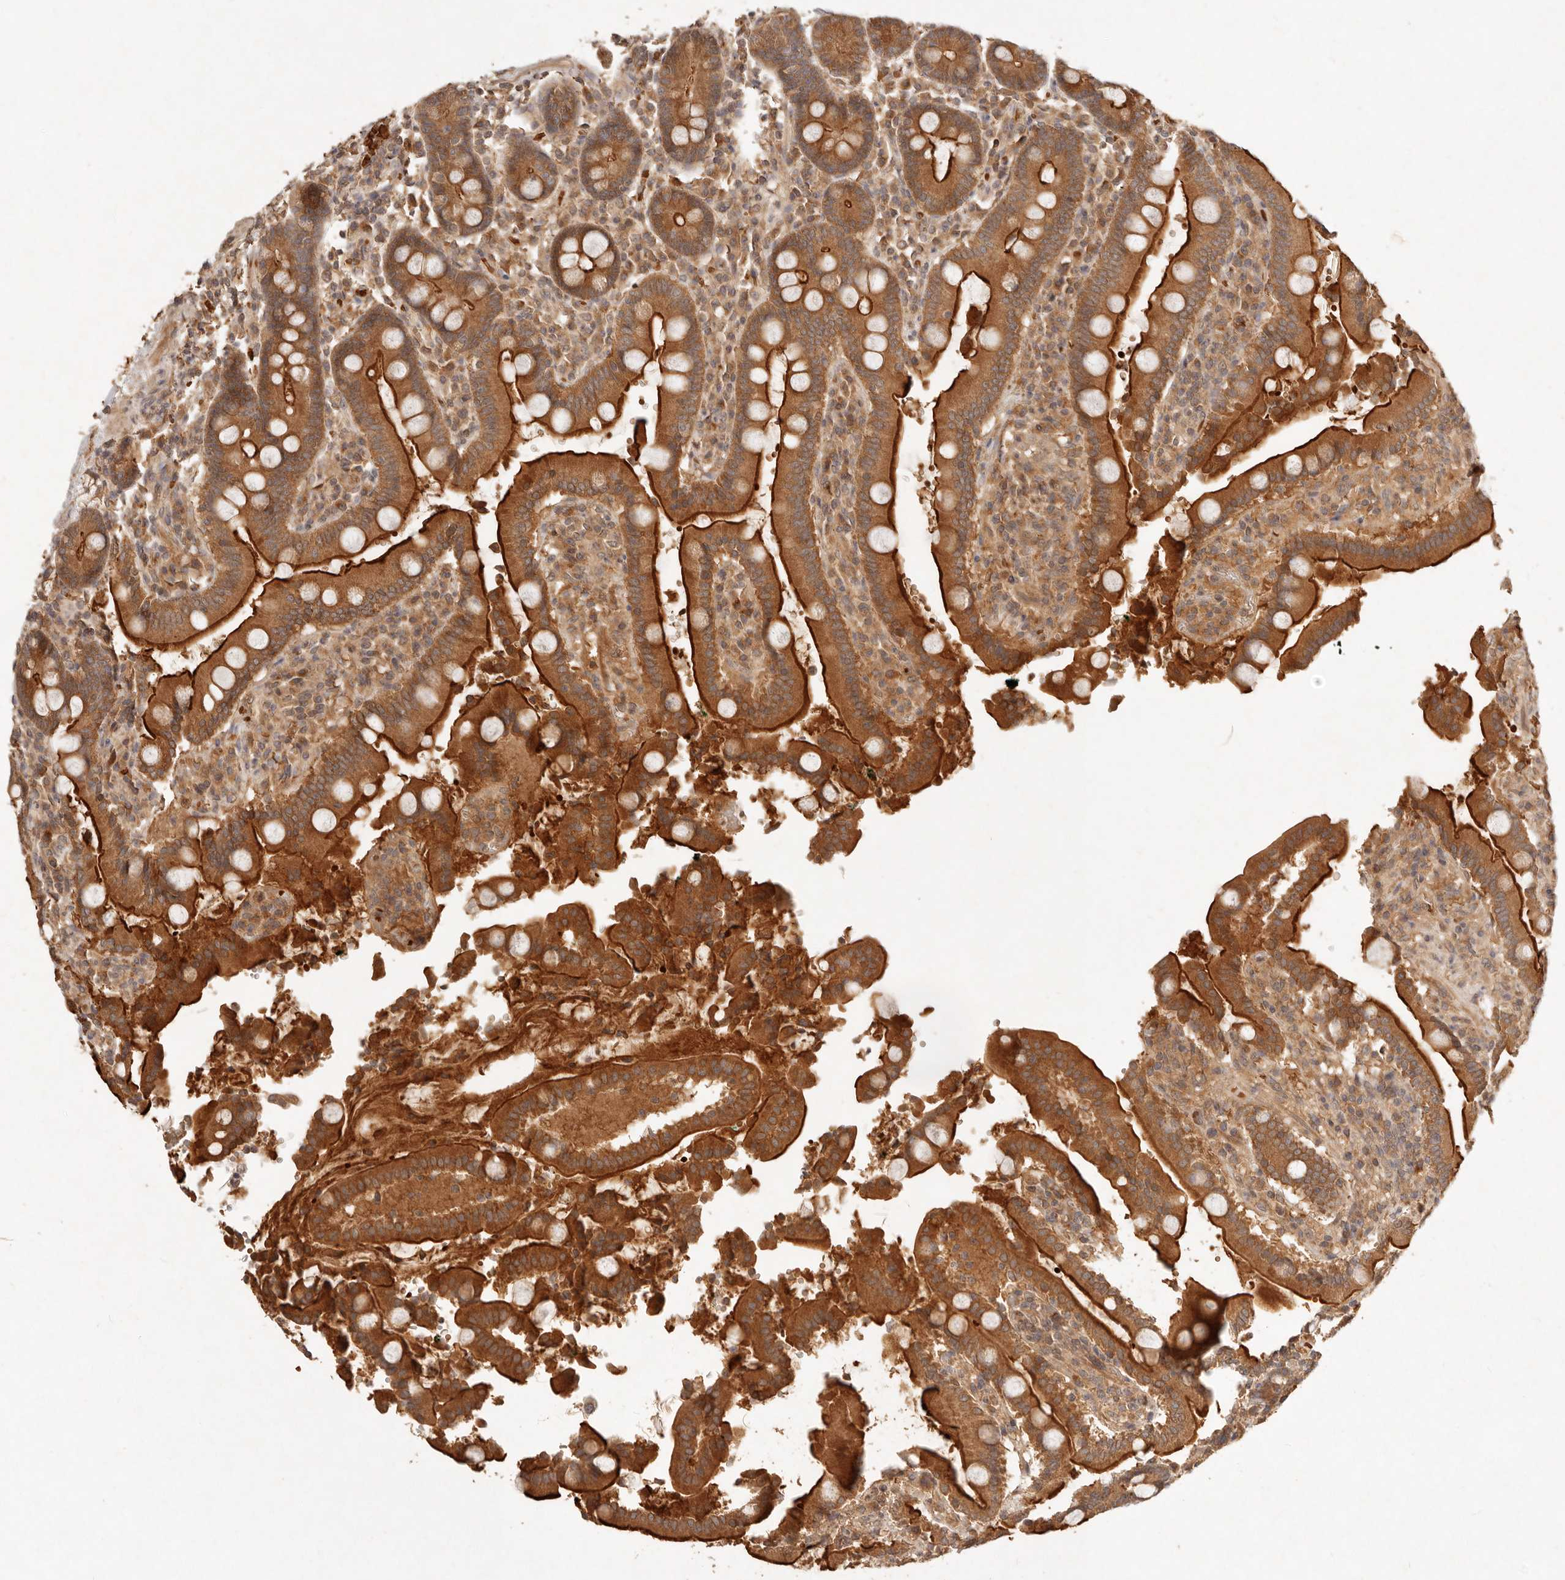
{"staining": {"intensity": "strong", "quantity": ">75%", "location": "cytoplasmic/membranous"}, "tissue": "duodenum", "cell_type": "Glandular cells", "image_type": "normal", "snomed": [{"axis": "morphology", "description": "Normal tissue, NOS"}, {"axis": "topography", "description": "Small intestine, NOS"}], "caption": "A high-resolution micrograph shows immunohistochemistry staining of normal duodenum, which reveals strong cytoplasmic/membranous staining in about >75% of glandular cells. Using DAB (brown) and hematoxylin (blue) stains, captured at high magnification using brightfield microscopy.", "gene": "FREM2", "patient": {"sex": "female", "age": 71}}